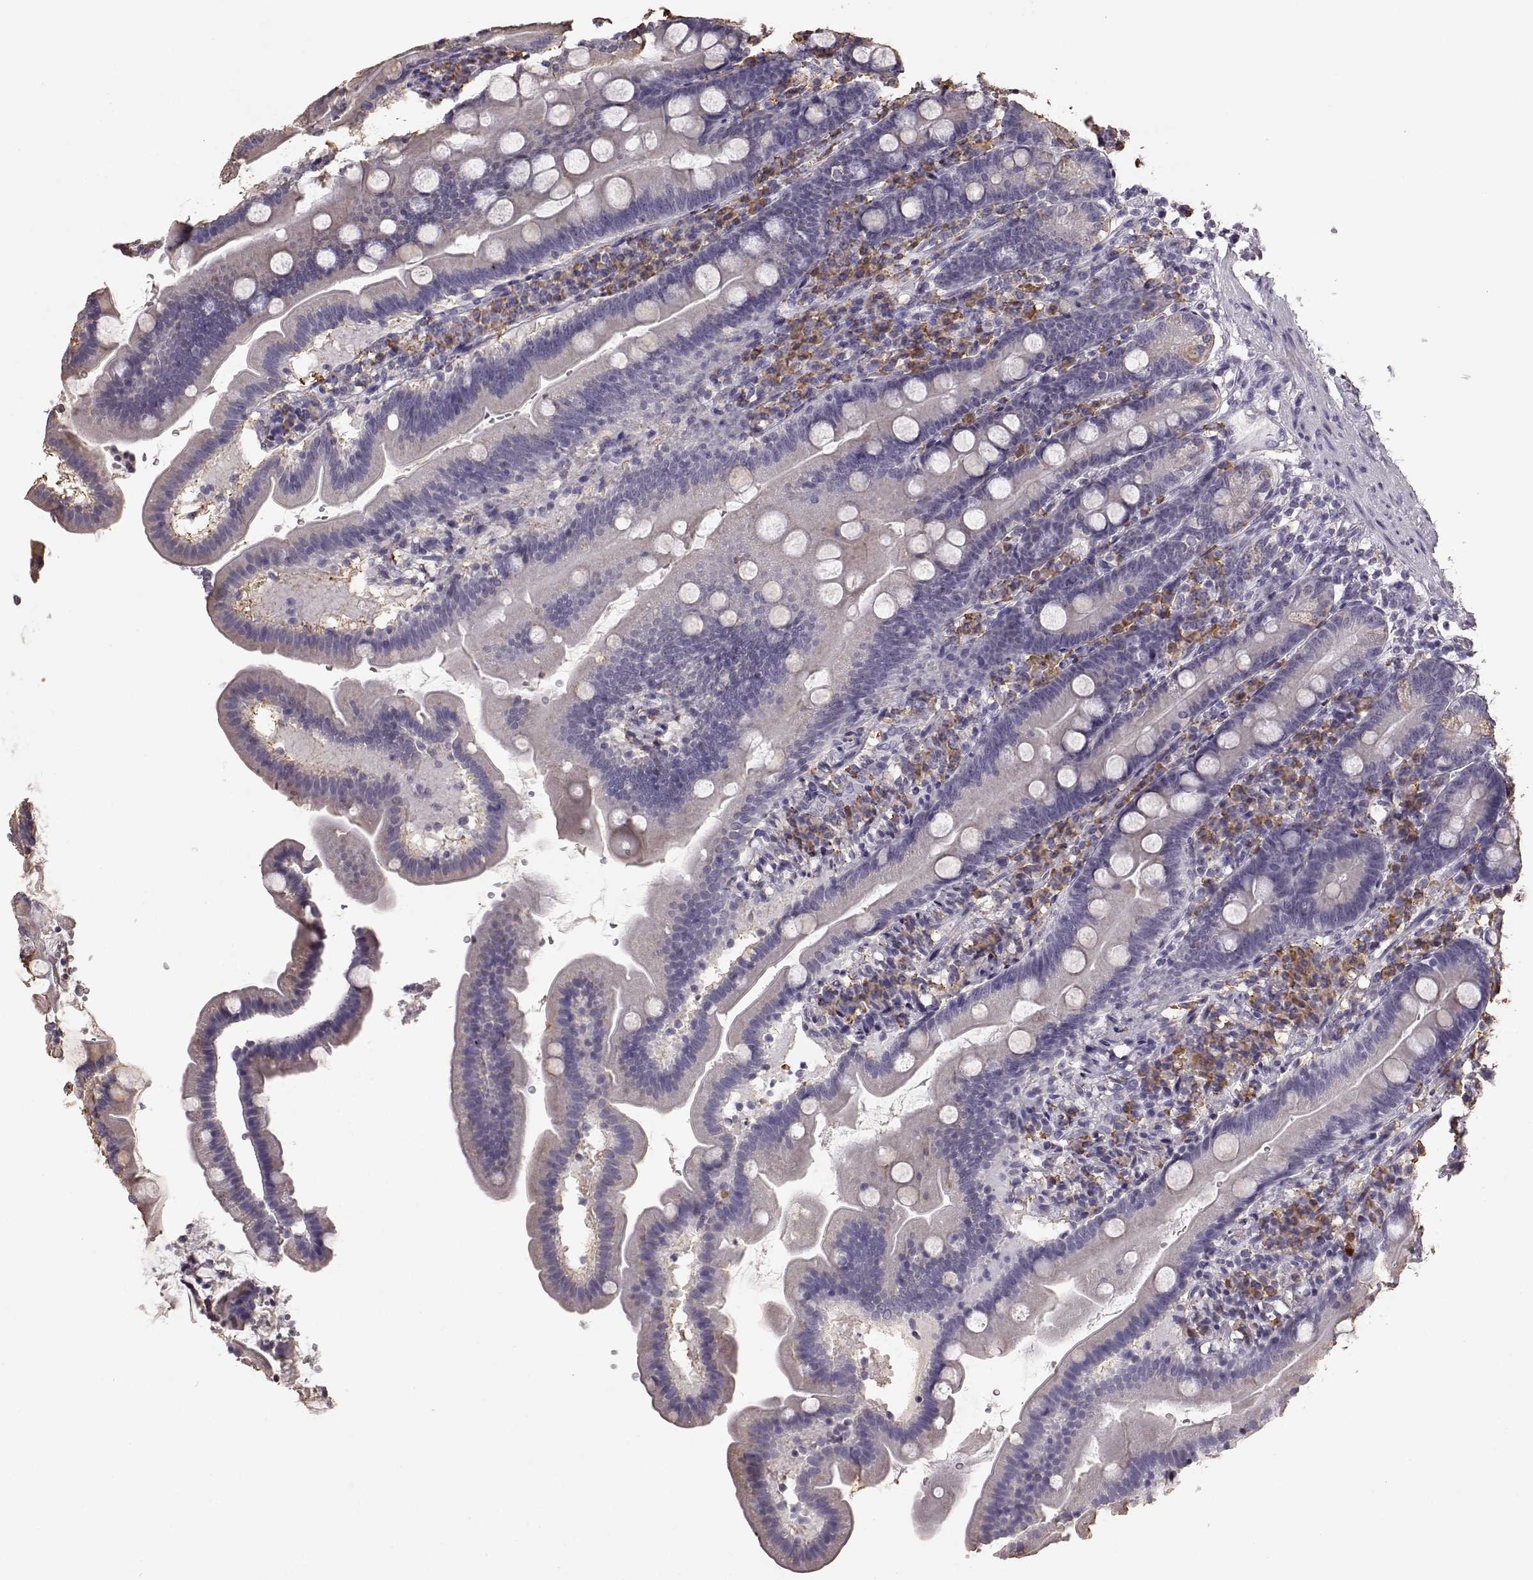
{"staining": {"intensity": "negative", "quantity": "none", "location": "none"}, "tissue": "duodenum", "cell_type": "Glandular cells", "image_type": "normal", "snomed": [{"axis": "morphology", "description": "Normal tissue, NOS"}, {"axis": "topography", "description": "Duodenum"}], "caption": "IHC micrograph of benign duodenum: duodenum stained with DAB (3,3'-diaminobenzidine) demonstrates no significant protein expression in glandular cells.", "gene": "GABRG3", "patient": {"sex": "female", "age": 67}}